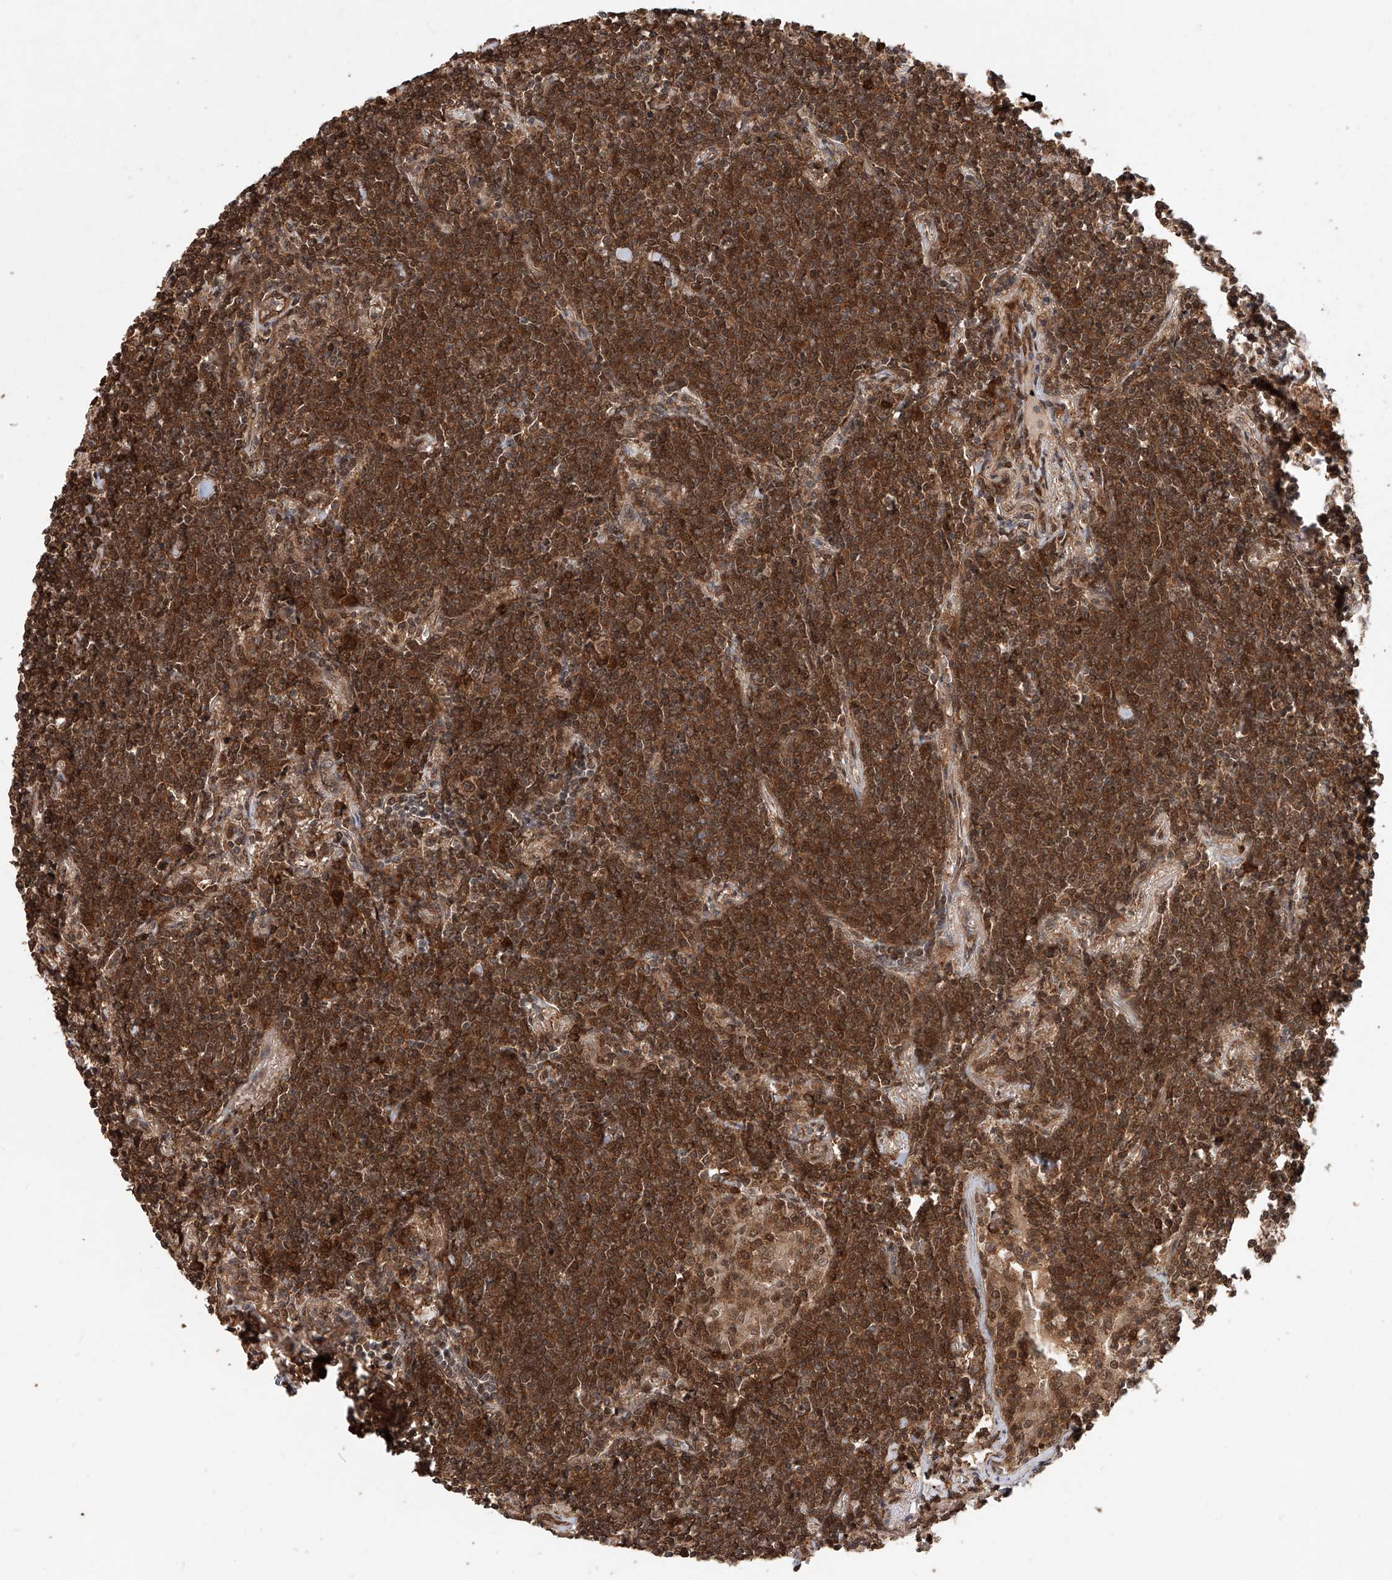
{"staining": {"intensity": "strong", "quantity": ">75%", "location": "cytoplasmic/membranous,nuclear"}, "tissue": "lymphoma", "cell_type": "Tumor cells", "image_type": "cancer", "snomed": [{"axis": "morphology", "description": "Malignant lymphoma, non-Hodgkin's type, Low grade"}, {"axis": "topography", "description": "Lung"}], "caption": "A brown stain shows strong cytoplasmic/membranous and nuclear positivity of a protein in lymphoma tumor cells.", "gene": "RILPL2", "patient": {"sex": "female", "age": 71}}